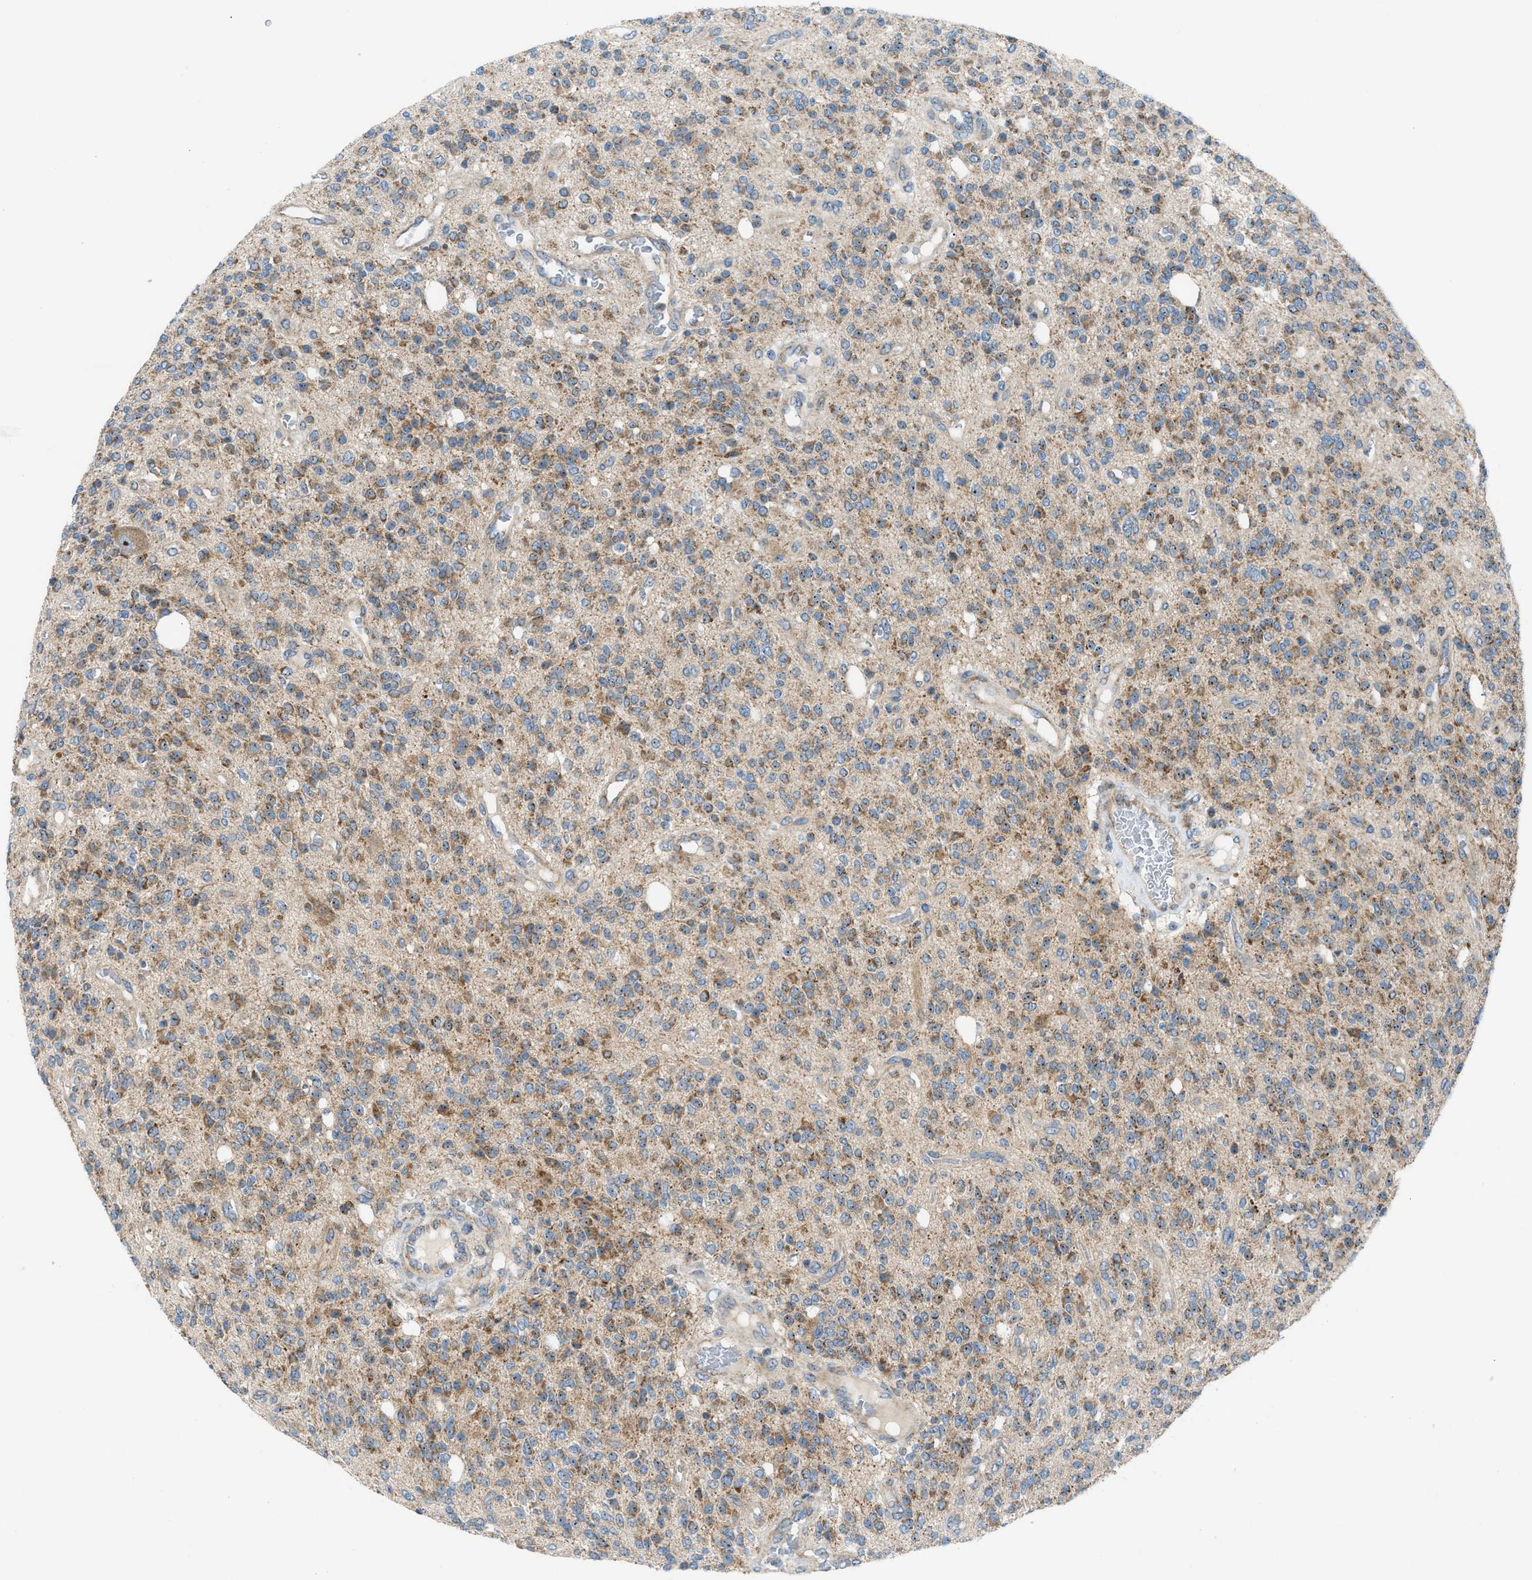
{"staining": {"intensity": "moderate", "quantity": ">75%", "location": "cytoplasmic/membranous,nuclear"}, "tissue": "glioma", "cell_type": "Tumor cells", "image_type": "cancer", "snomed": [{"axis": "morphology", "description": "Glioma, malignant, High grade"}, {"axis": "topography", "description": "Brain"}], "caption": "Glioma stained with a protein marker shows moderate staining in tumor cells.", "gene": "TPH1", "patient": {"sex": "male", "age": 34}}